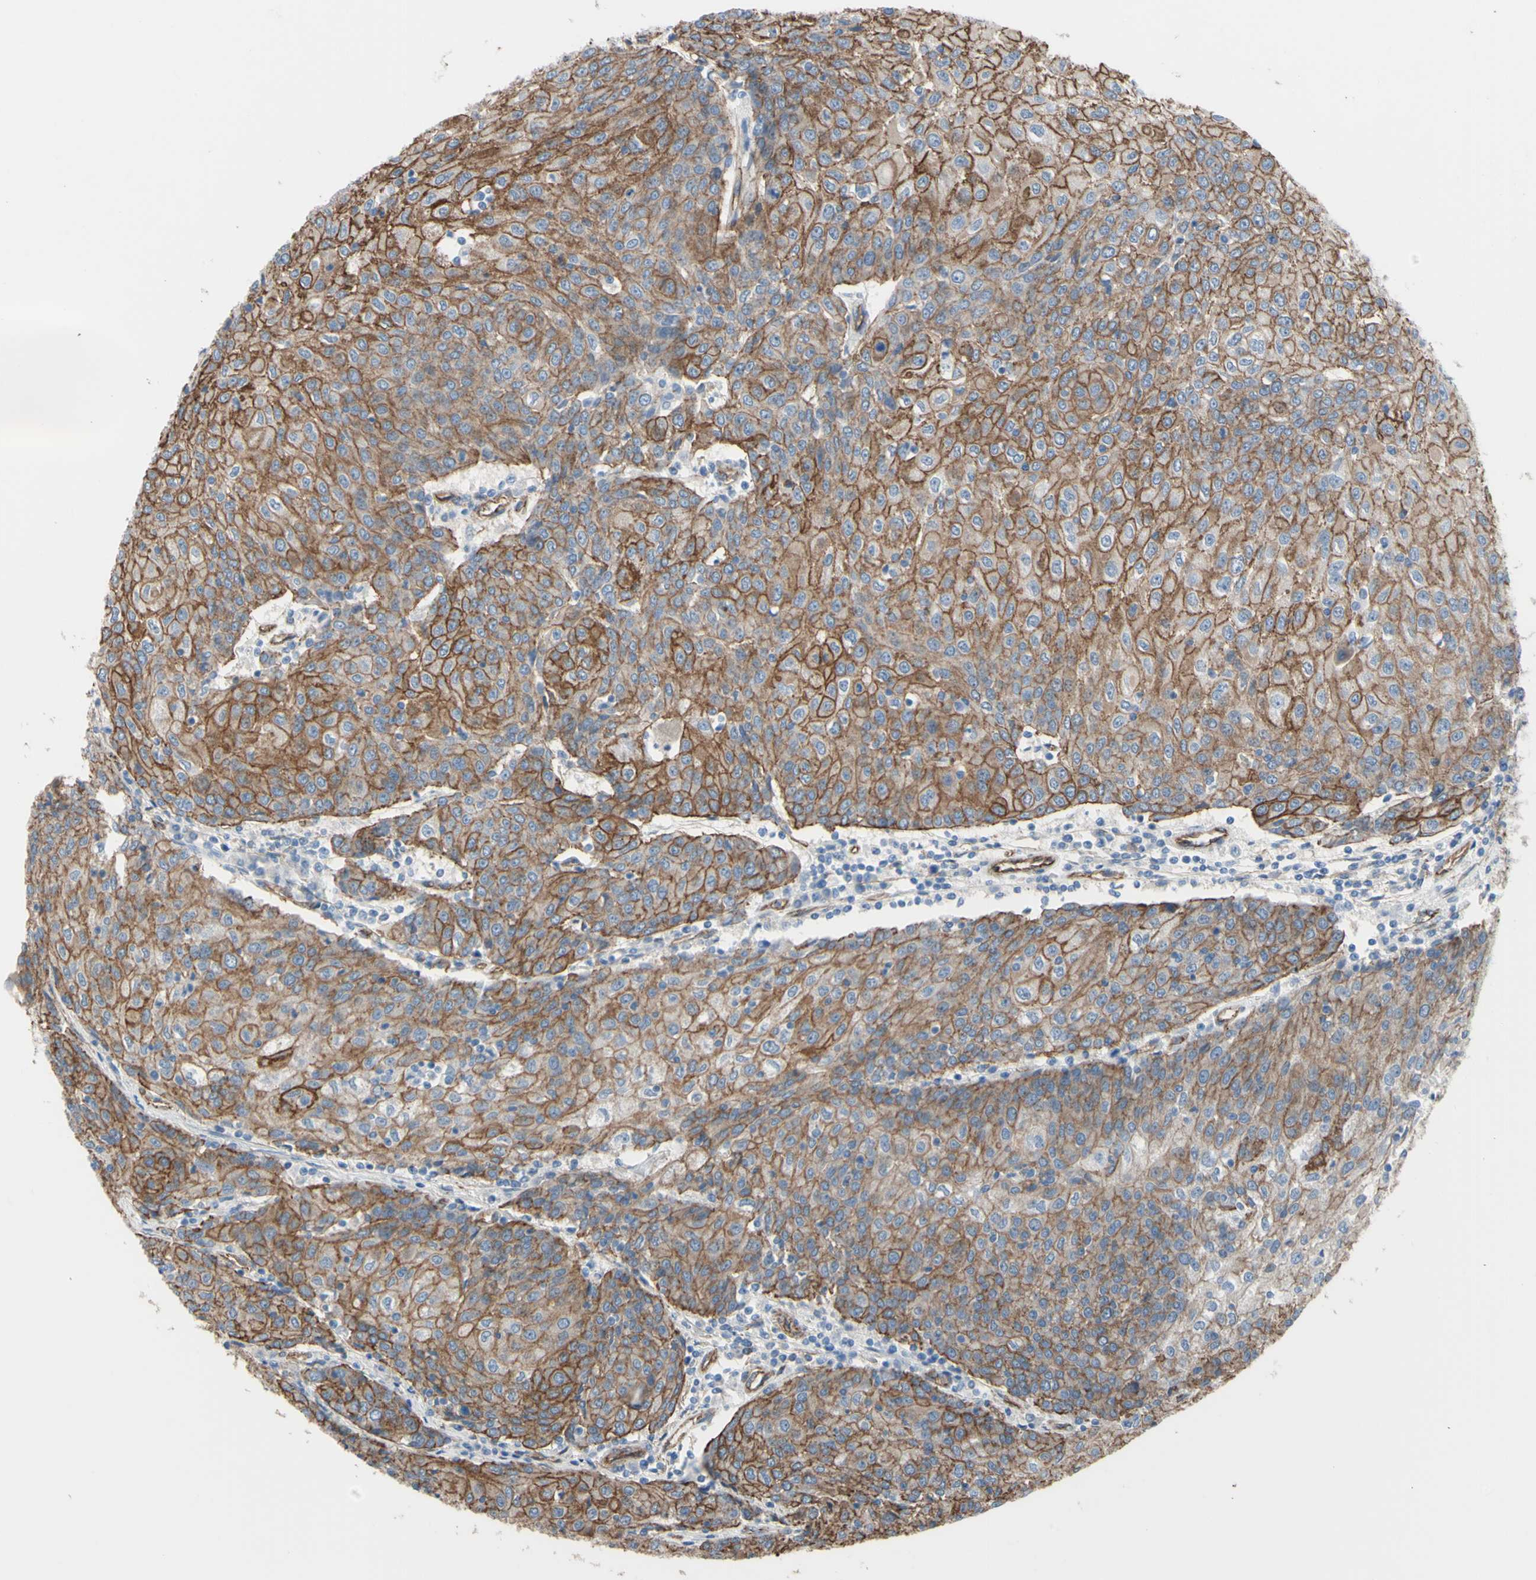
{"staining": {"intensity": "moderate", "quantity": ">75%", "location": "cytoplasmic/membranous"}, "tissue": "urothelial cancer", "cell_type": "Tumor cells", "image_type": "cancer", "snomed": [{"axis": "morphology", "description": "Urothelial carcinoma, High grade"}, {"axis": "topography", "description": "Urinary bladder"}], "caption": "Immunohistochemical staining of urothelial carcinoma (high-grade) reveals medium levels of moderate cytoplasmic/membranous staining in approximately >75% of tumor cells. (Brightfield microscopy of DAB IHC at high magnification).", "gene": "TPBG", "patient": {"sex": "female", "age": 85}}